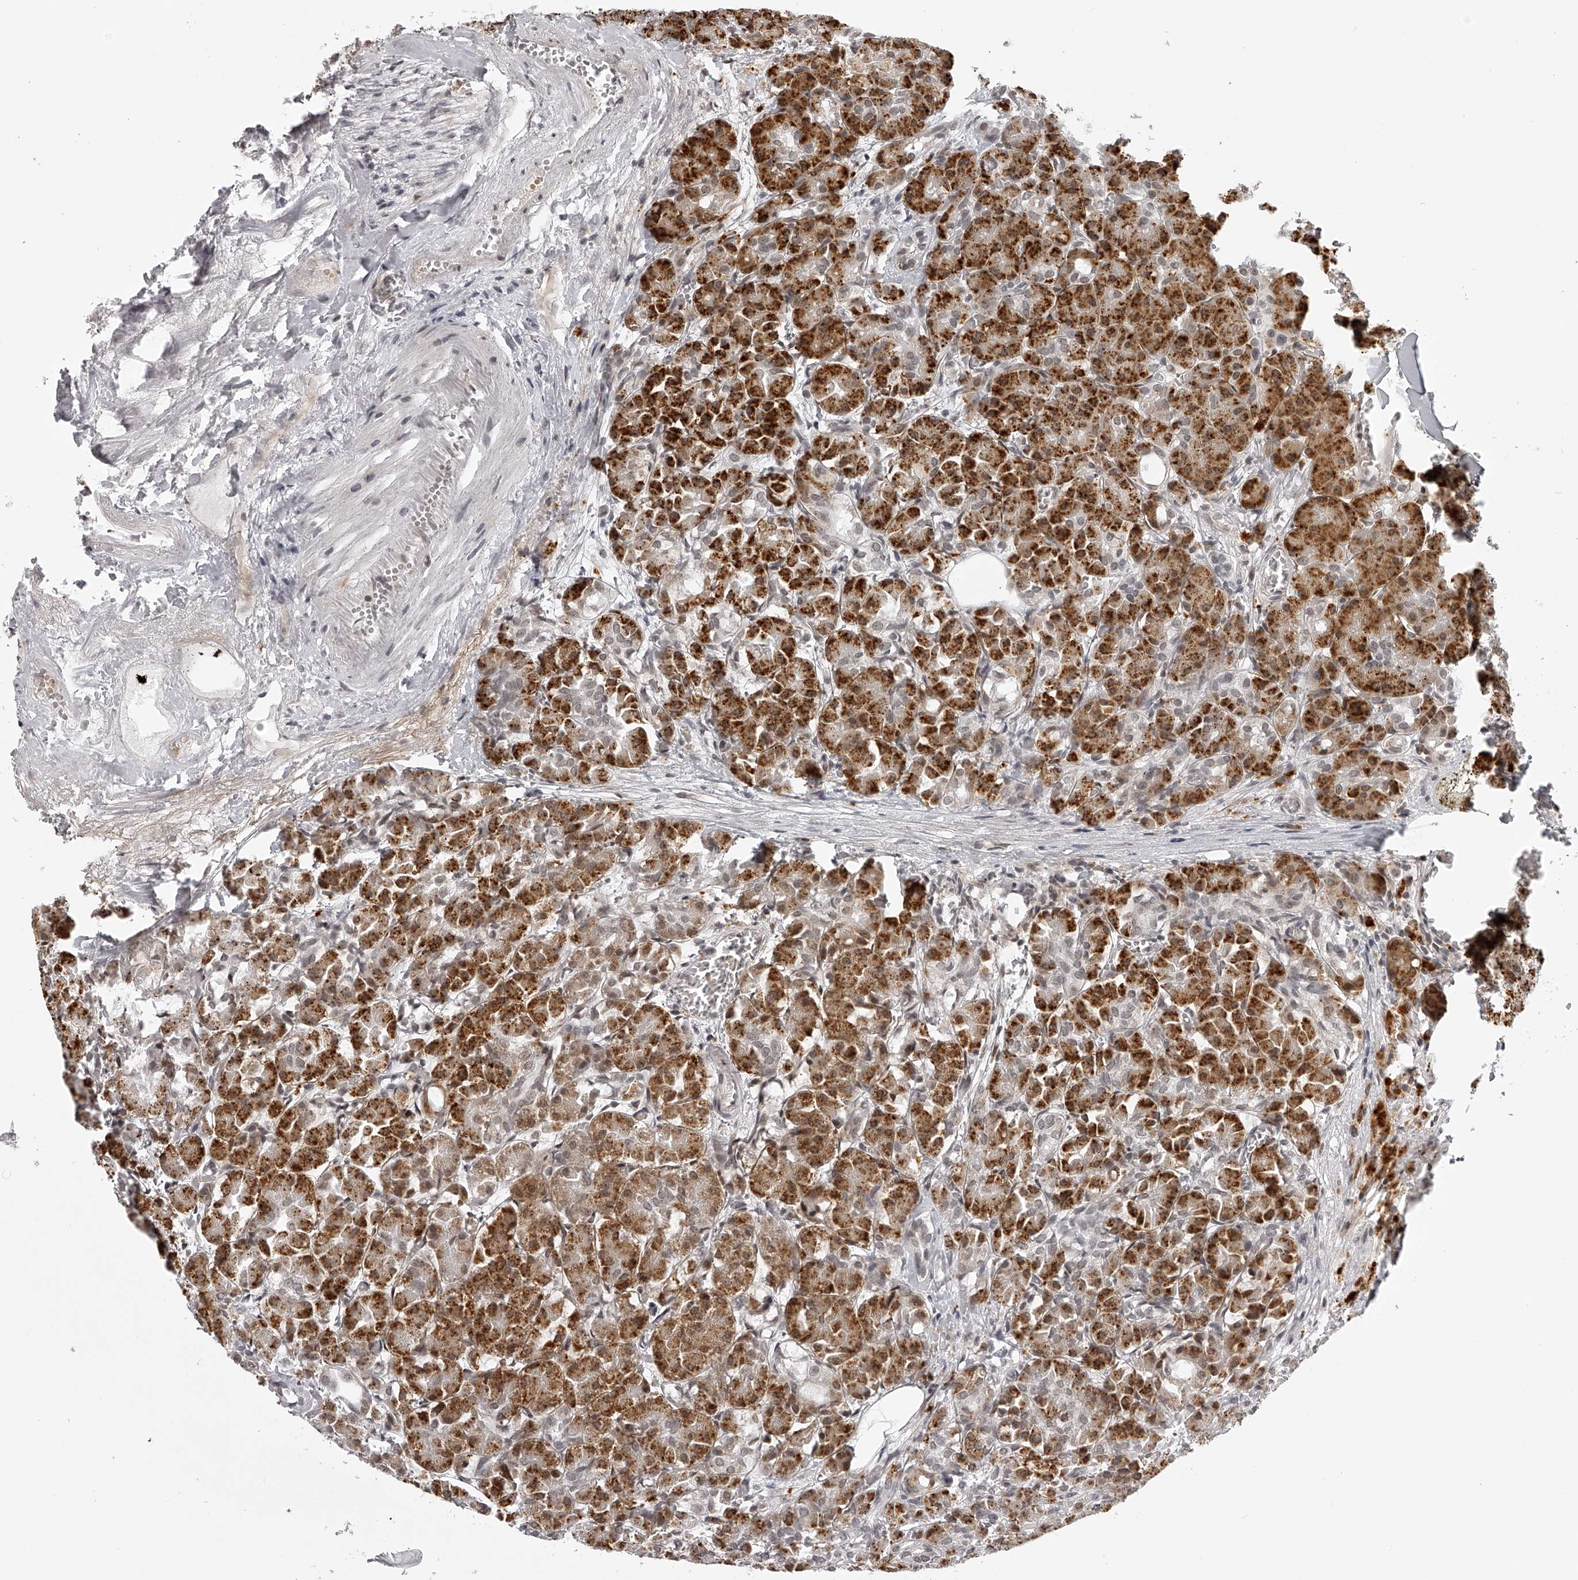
{"staining": {"intensity": "strong", "quantity": ">75%", "location": "cytoplasmic/membranous"}, "tissue": "pancreas", "cell_type": "Exocrine glandular cells", "image_type": "normal", "snomed": [{"axis": "morphology", "description": "Normal tissue, NOS"}, {"axis": "topography", "description": "Pancreas"}], "caption": "Immunohistochemistry (IHC) image of benign pancreas stained for a protein (brown), which shows high levels of strong cytoplasmic/membranous expression in about >75% of exocrine glandular cells.", "gene": "ODF2L", "patient": {"sex": "male", "age": 63}}